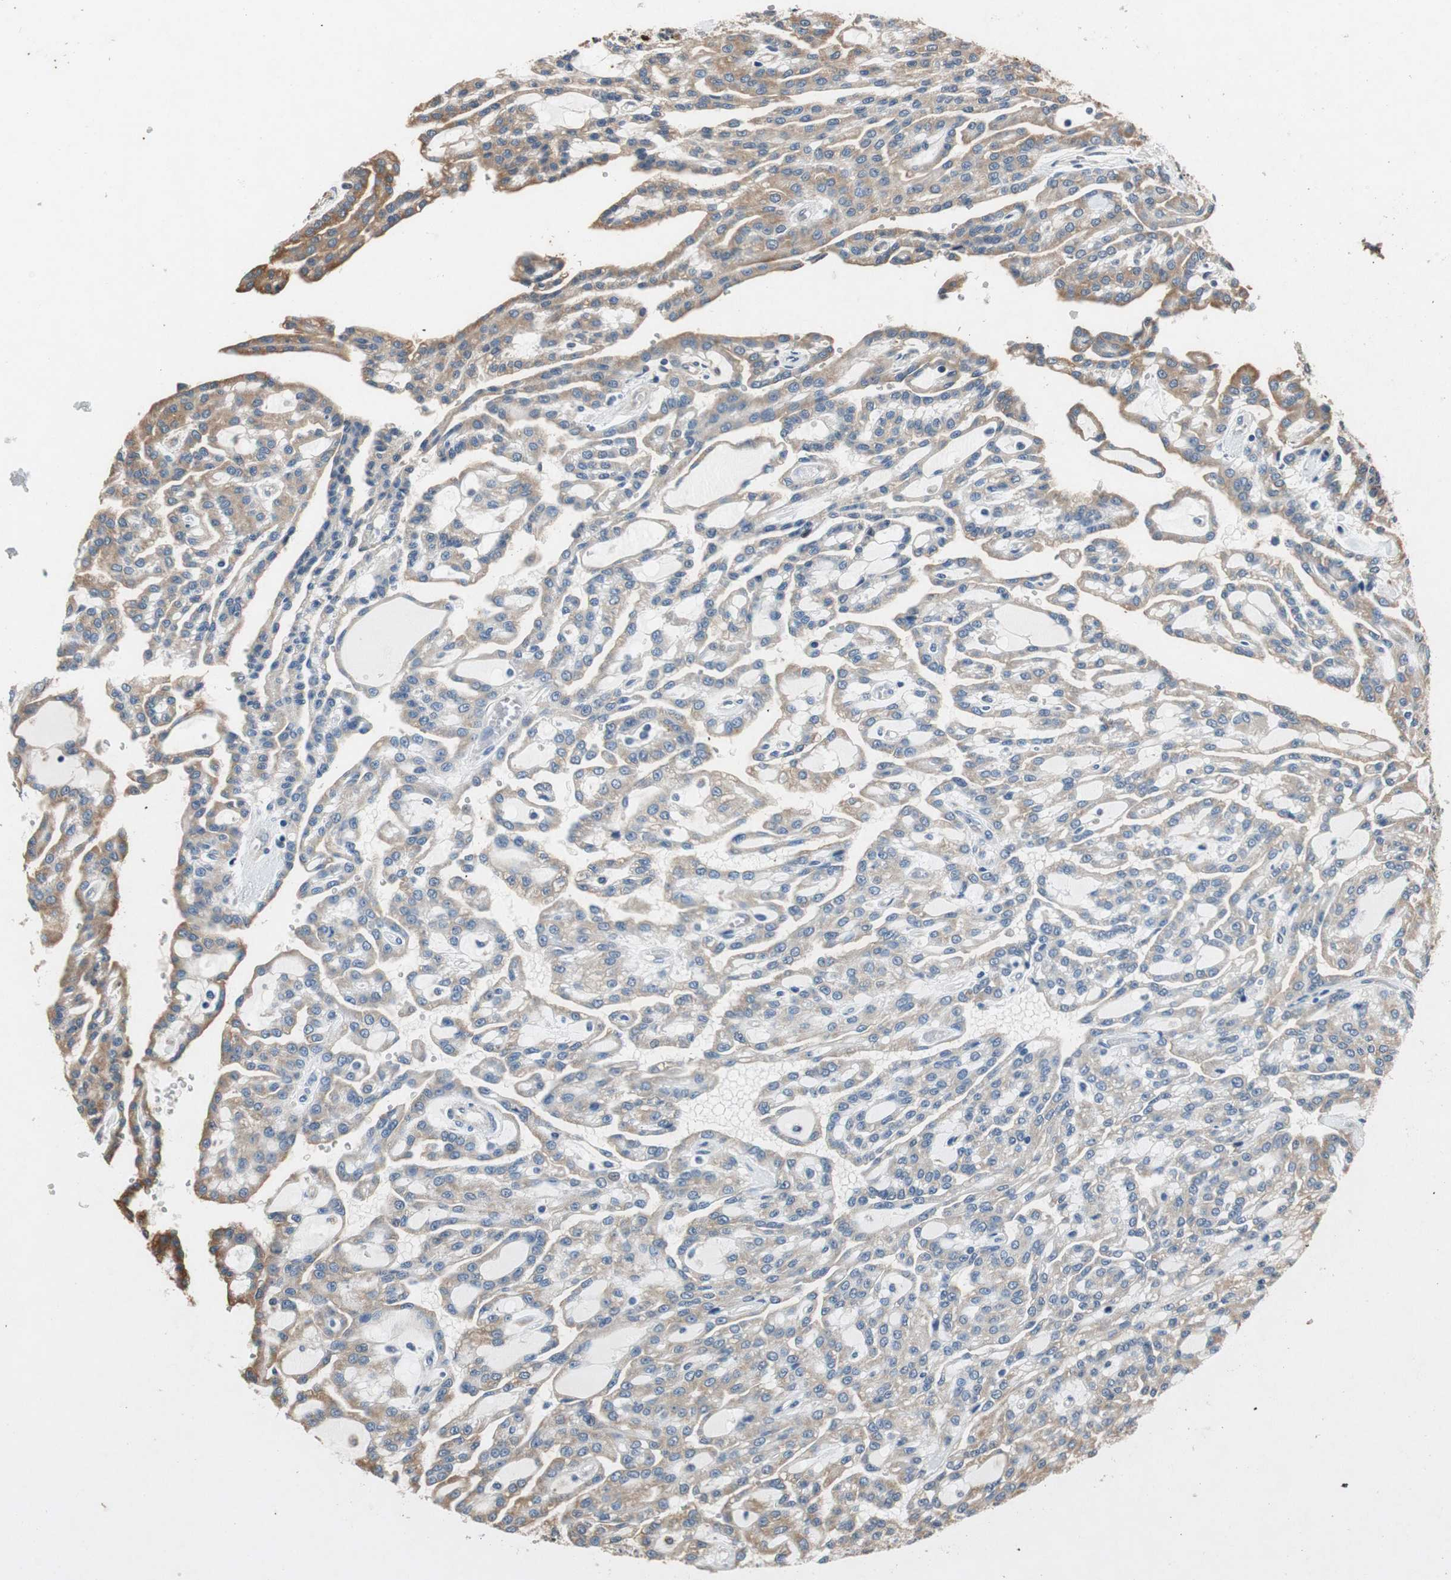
{"staining": {"intensity": "weak", "quantity": ">75%", "location": "cytoplasmic/membranous"}, "tissue": "renal cancer", "cell_type": "Tumor cells", "image_type": "cancer", "snomed": [{"axis": "morphology", "description": "Adenocarcinoma, NOS"}, {"axis": "topography", "description": "Kidney"}], "caption": "The histopathology image exhibits a brown stain indicating the presence of a protein in the cytoplasmic/membranous of tumor cells in renal cancer.", "gene": "RPL35", "patient": {"sex": "male", "age": 63}}